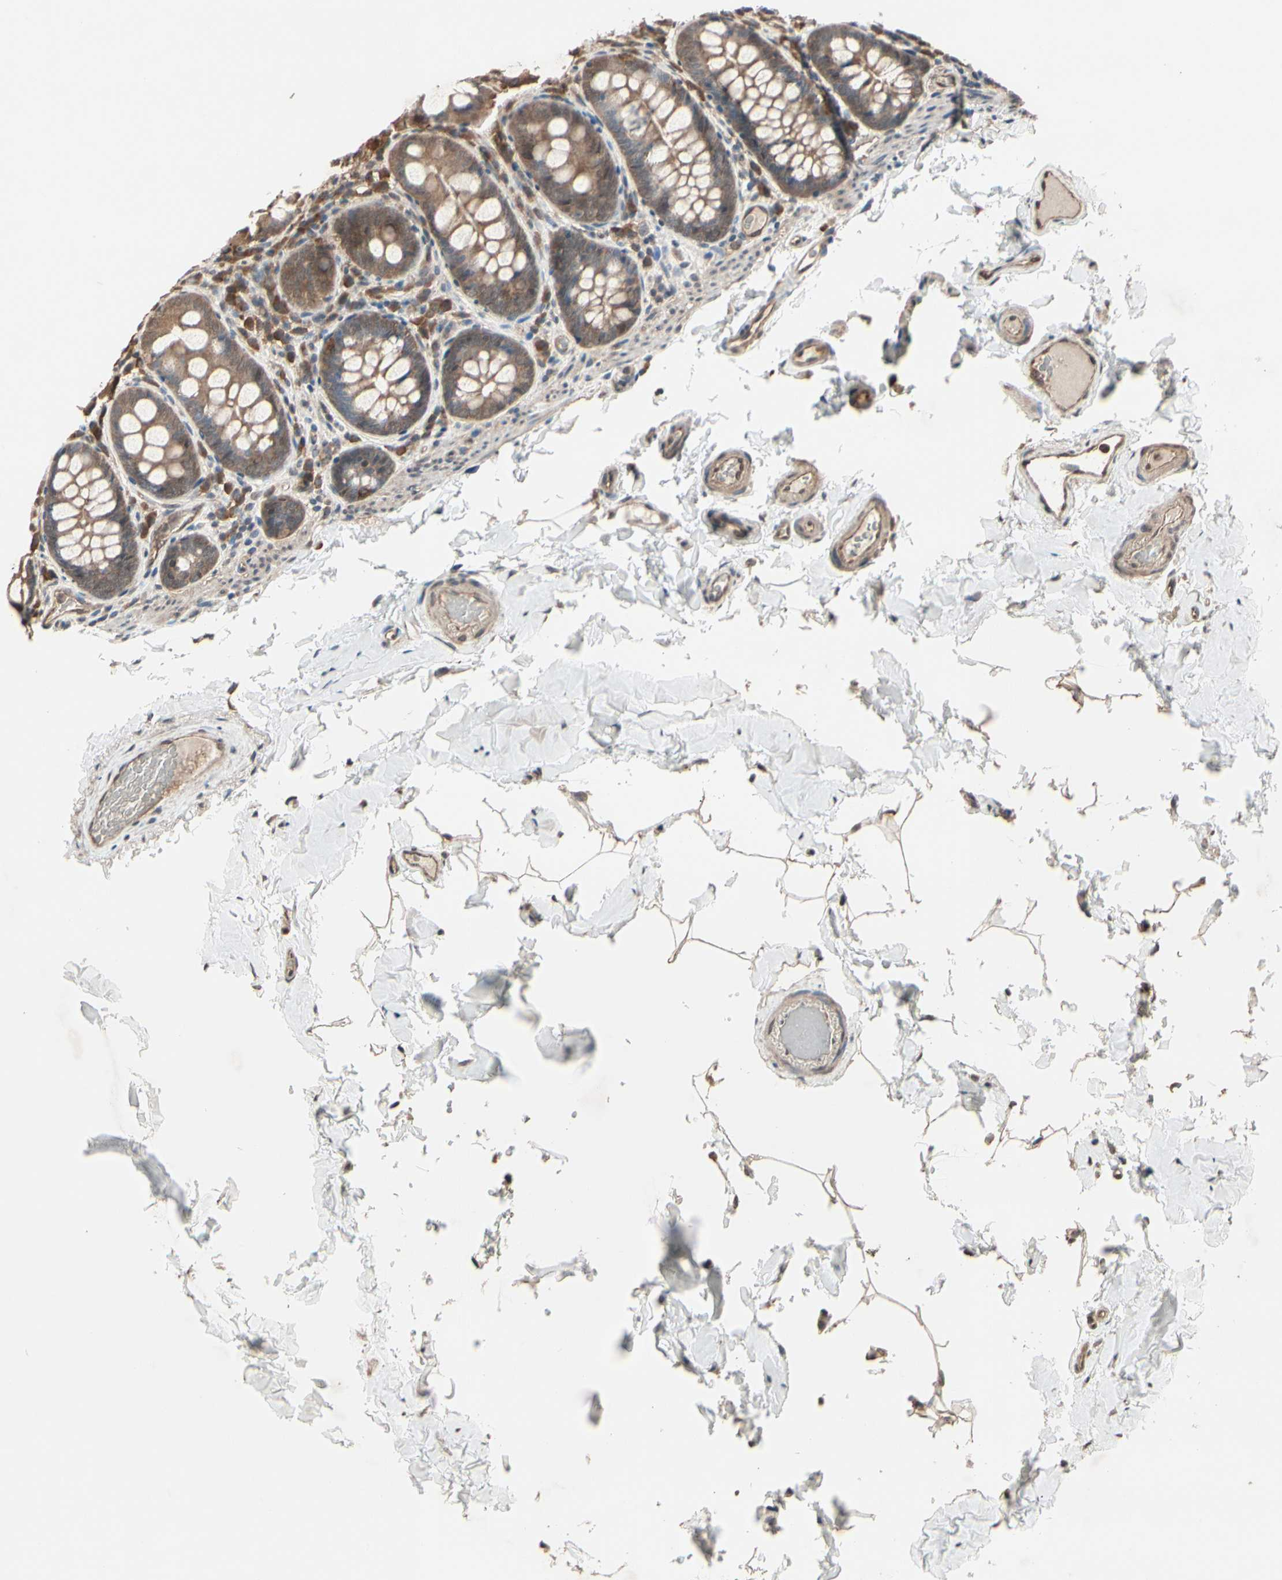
{"staining": {"intensity": "moderate", "quantity": ">75%", "location": "cytoplasmic/membranous"}, "tissue": "colon", "cell_type": "Endothelial cells", "image_type": "normal", "snomed": [{"axis": "morphology", "description": "Normal tissue, NOS"}, {"axis": "topography", "description": "Colon"}], "caption": "Protein expression analysis of normal human colon reveals moderate cytoplasmic/membranous positivity in about >75% of endothelial cells. The staining was performed using DAB, with brown indicating positive protein expression. Nuclei are stained blue with hematoxylin.", "gene": "PNPLA7", "patient": {"sex": "female", "age": 61}}